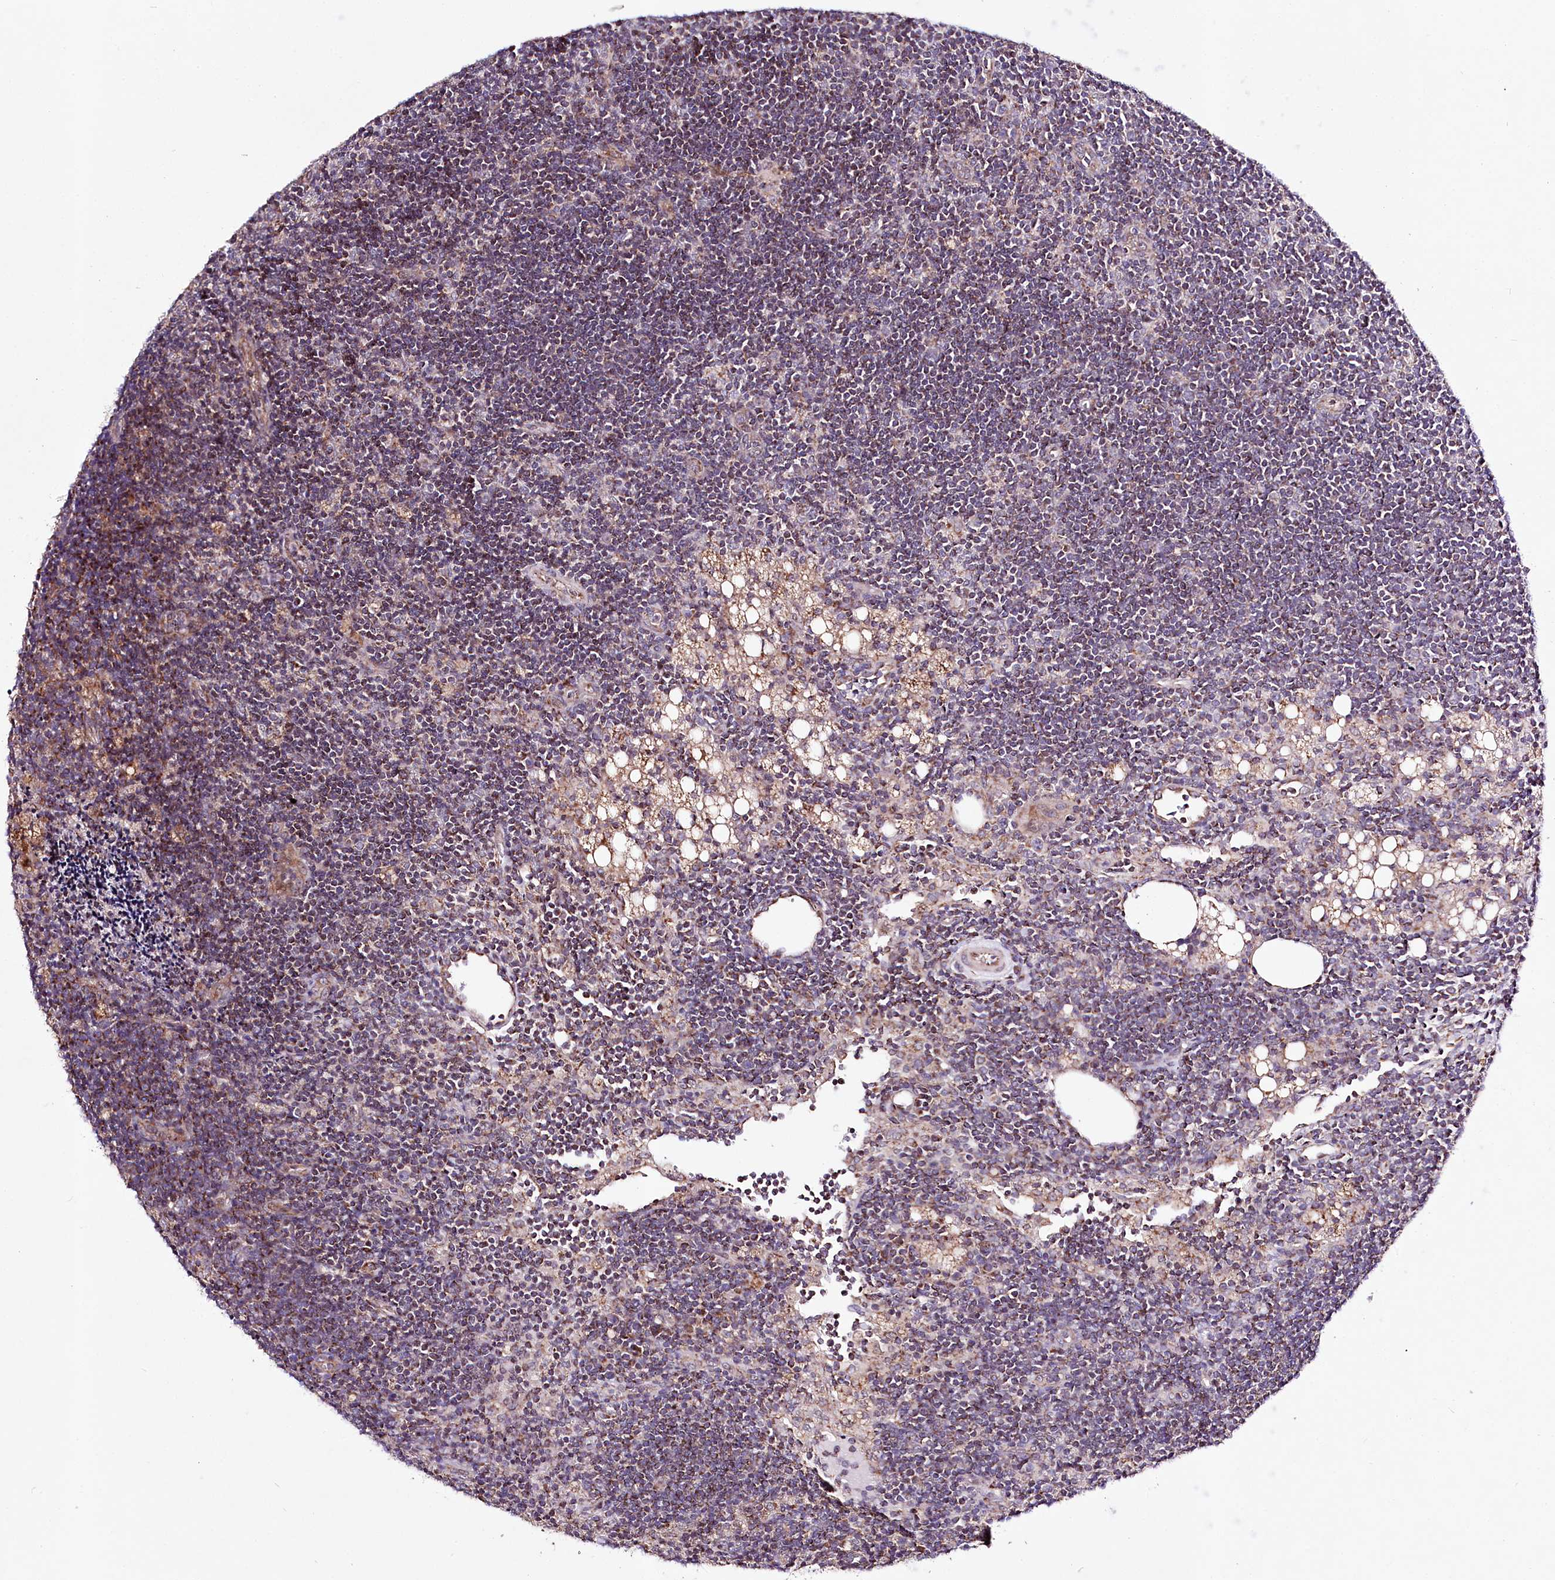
{"staining": {"intensity": "weak", "quantity": "<25%", "location": "cytoplasmic/membranous"}, "tissue": "lymph node", "cell_type": "Germinal center cells", "image_type": "normal", "snomed": [{"axis": "morphology", "description": "Normal tissue, NOS"}, {"axis": "topography", "description": "Lymph node"}], "caption": "Protein analysis of normal lymph node reveals no significant staining in germinal center cells. The staining is performed using DAB (3,3'-diaminobenzidine) brown chromogen with nuclei counter-stained in using hematoxylin.", "gene": "ATE1", "patient": {"sex": "male", "age": 24}}